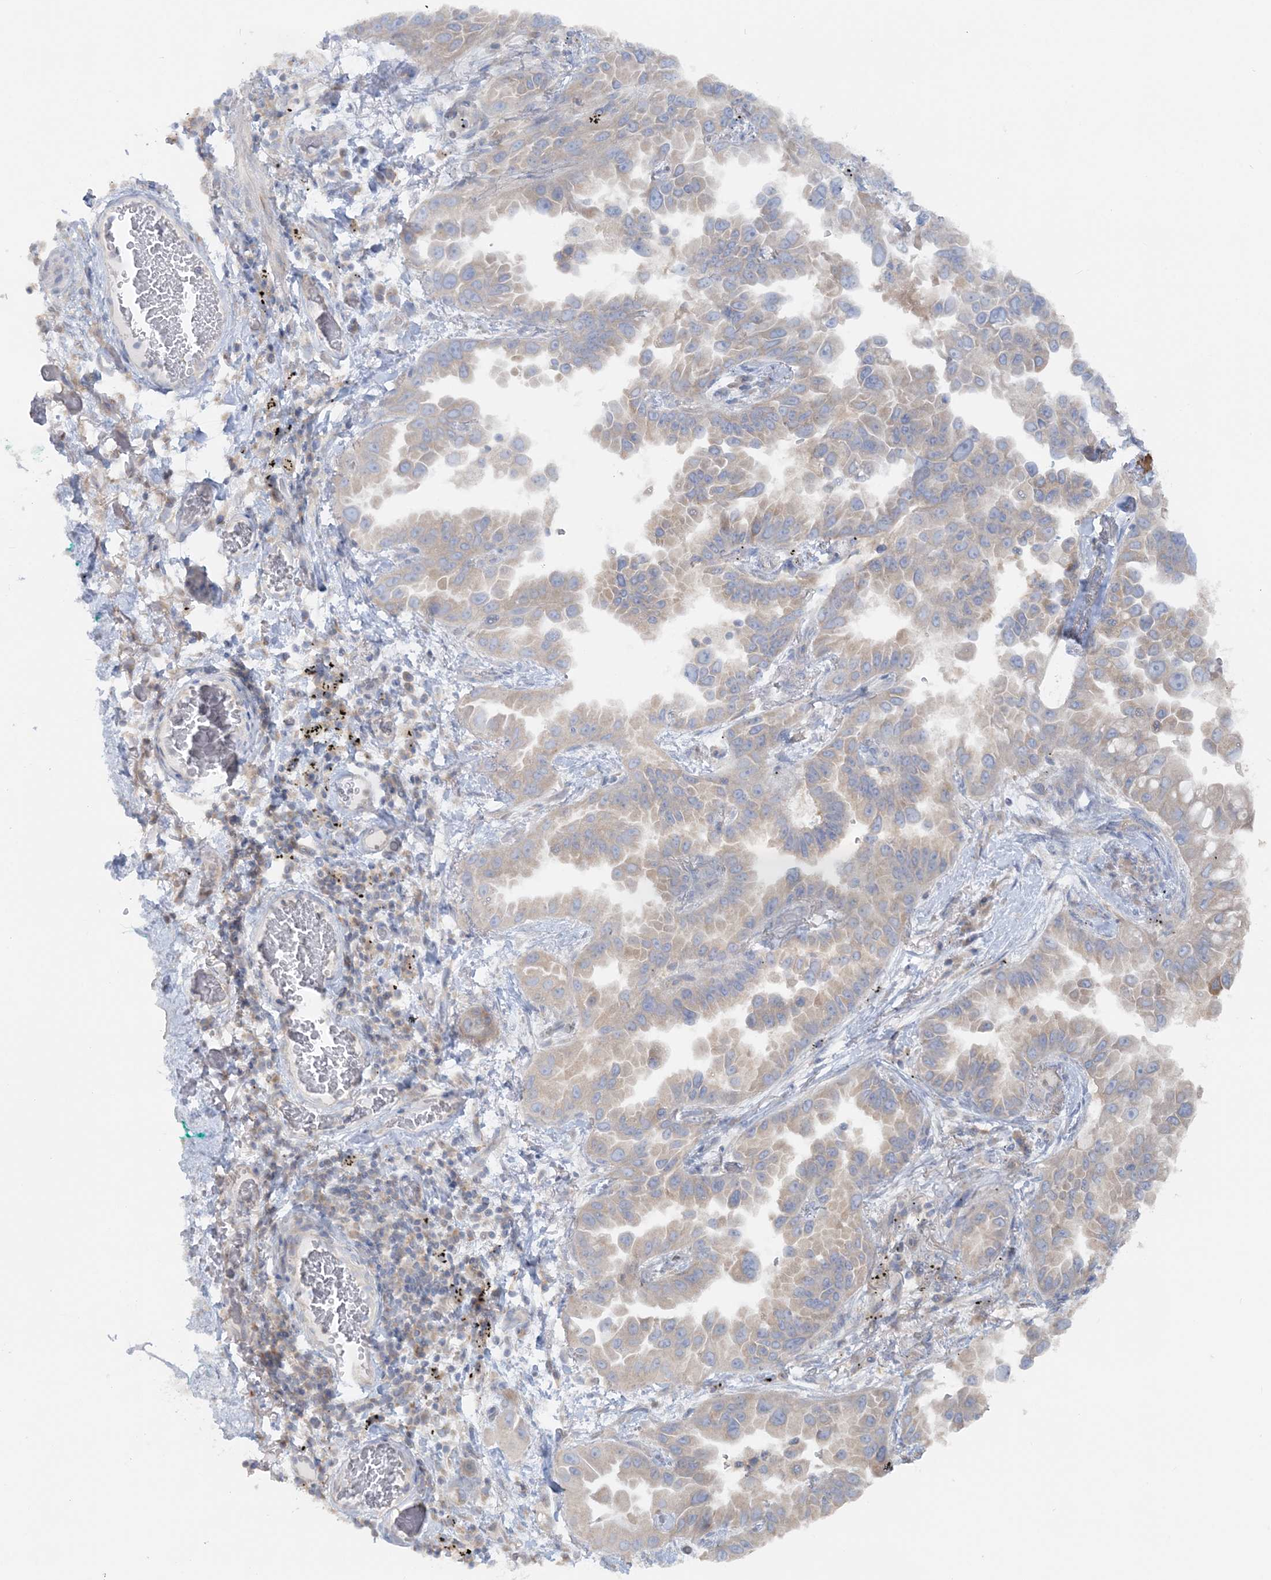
{"staining": {"intensity": "weak", "quantity": "<25%", "location": "cytoplasmic/membranous"}, "tissue": "lung cancer", "cell_type": "Tumor cells", "image_type": "cancer", "snomed": [{"axis": "morphology", "description": "Adenocarcinoma, NOS"}, {"axis": "topography", "description": "Lung"}], "caption": "Immunohistochemistry (IHC) micrograph of adenocarcinoma (lung) stained for a protein (brown), which reveals no positivity in tumor cells.", "gene": "TBC1D5", "patient": {"sex": "female", "age": 67}}